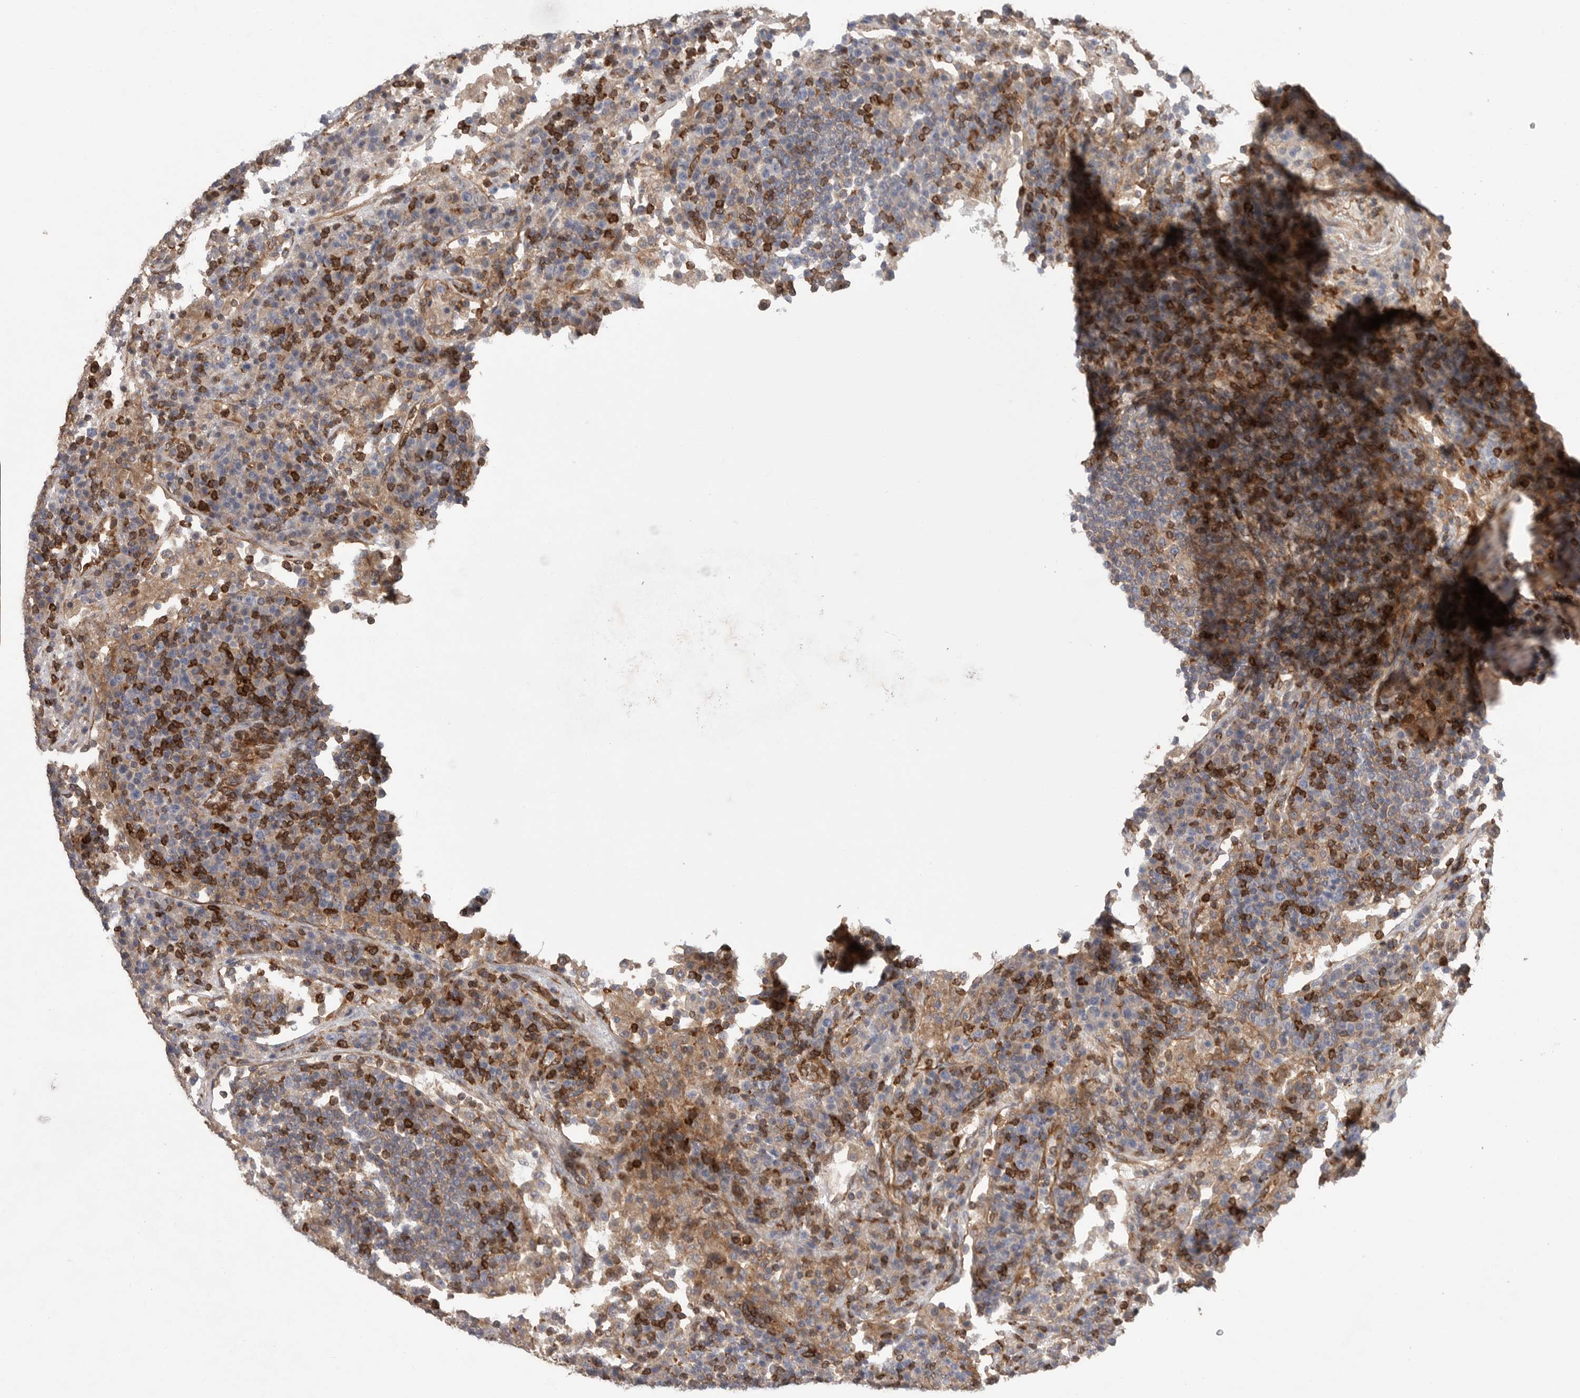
{"staining": {"intensity": "moderate", "quantity": "25%-75%", "location": "cytoplasmic/membranous"}, "tissue": "lymph node", "cell_type": "Germinal center cells", "image_type": "normal", "snomed": [{"axis": "morphology", "description": "Normal tissue, NOS"}, {"axis": "topography", "description": "Lymph node"}], "caption": "The micrograph demonstrates immunohistochemical staining of benign lymph node. There is moderate cytoplasmic/membranous expression is present in about 25%-75% of germinal center cells.", "gene": "PRKCH", "patient": {"sex": "female", "age": 53}}